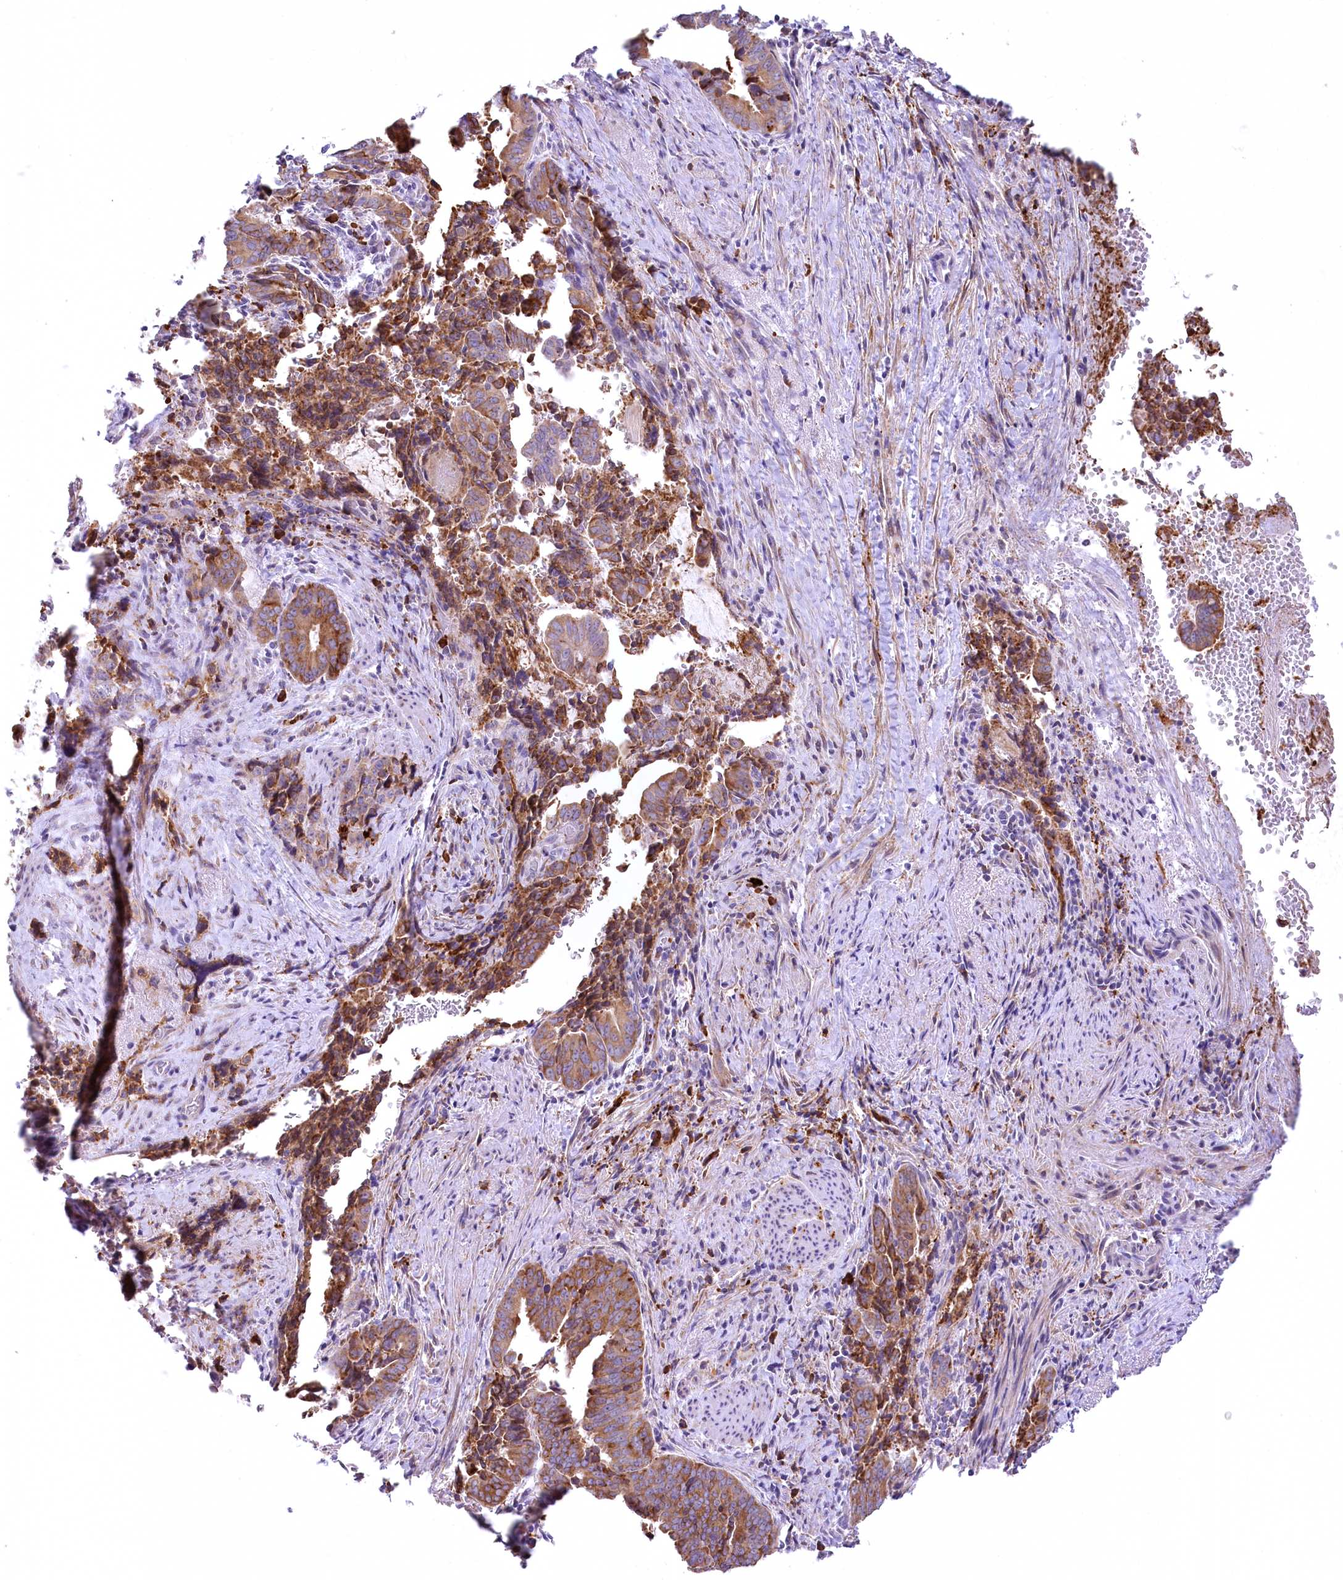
{"staining": {"intensity": "moderate", "quantity": ">75%", "location": "cytoplasmic/membranous"}, "tissue": "pancreatic cancer", "cell_type": "Tumor cells", "image_type": "cancer", "snomed": [{"axis": "morphology", "description": "Adenocarcinoma, NOS"}, {"axis": "topography", "description": "Pancreas"}], "caption": "IHC image of pancreatic cancer stained for a protein (brown), which displays medium levels of moderate cytoplasmic/membranous positivity in approximately >75% of tumor cells.", "gene": "NCKAP5", "patient": {"sex": "female", "age": 63}}